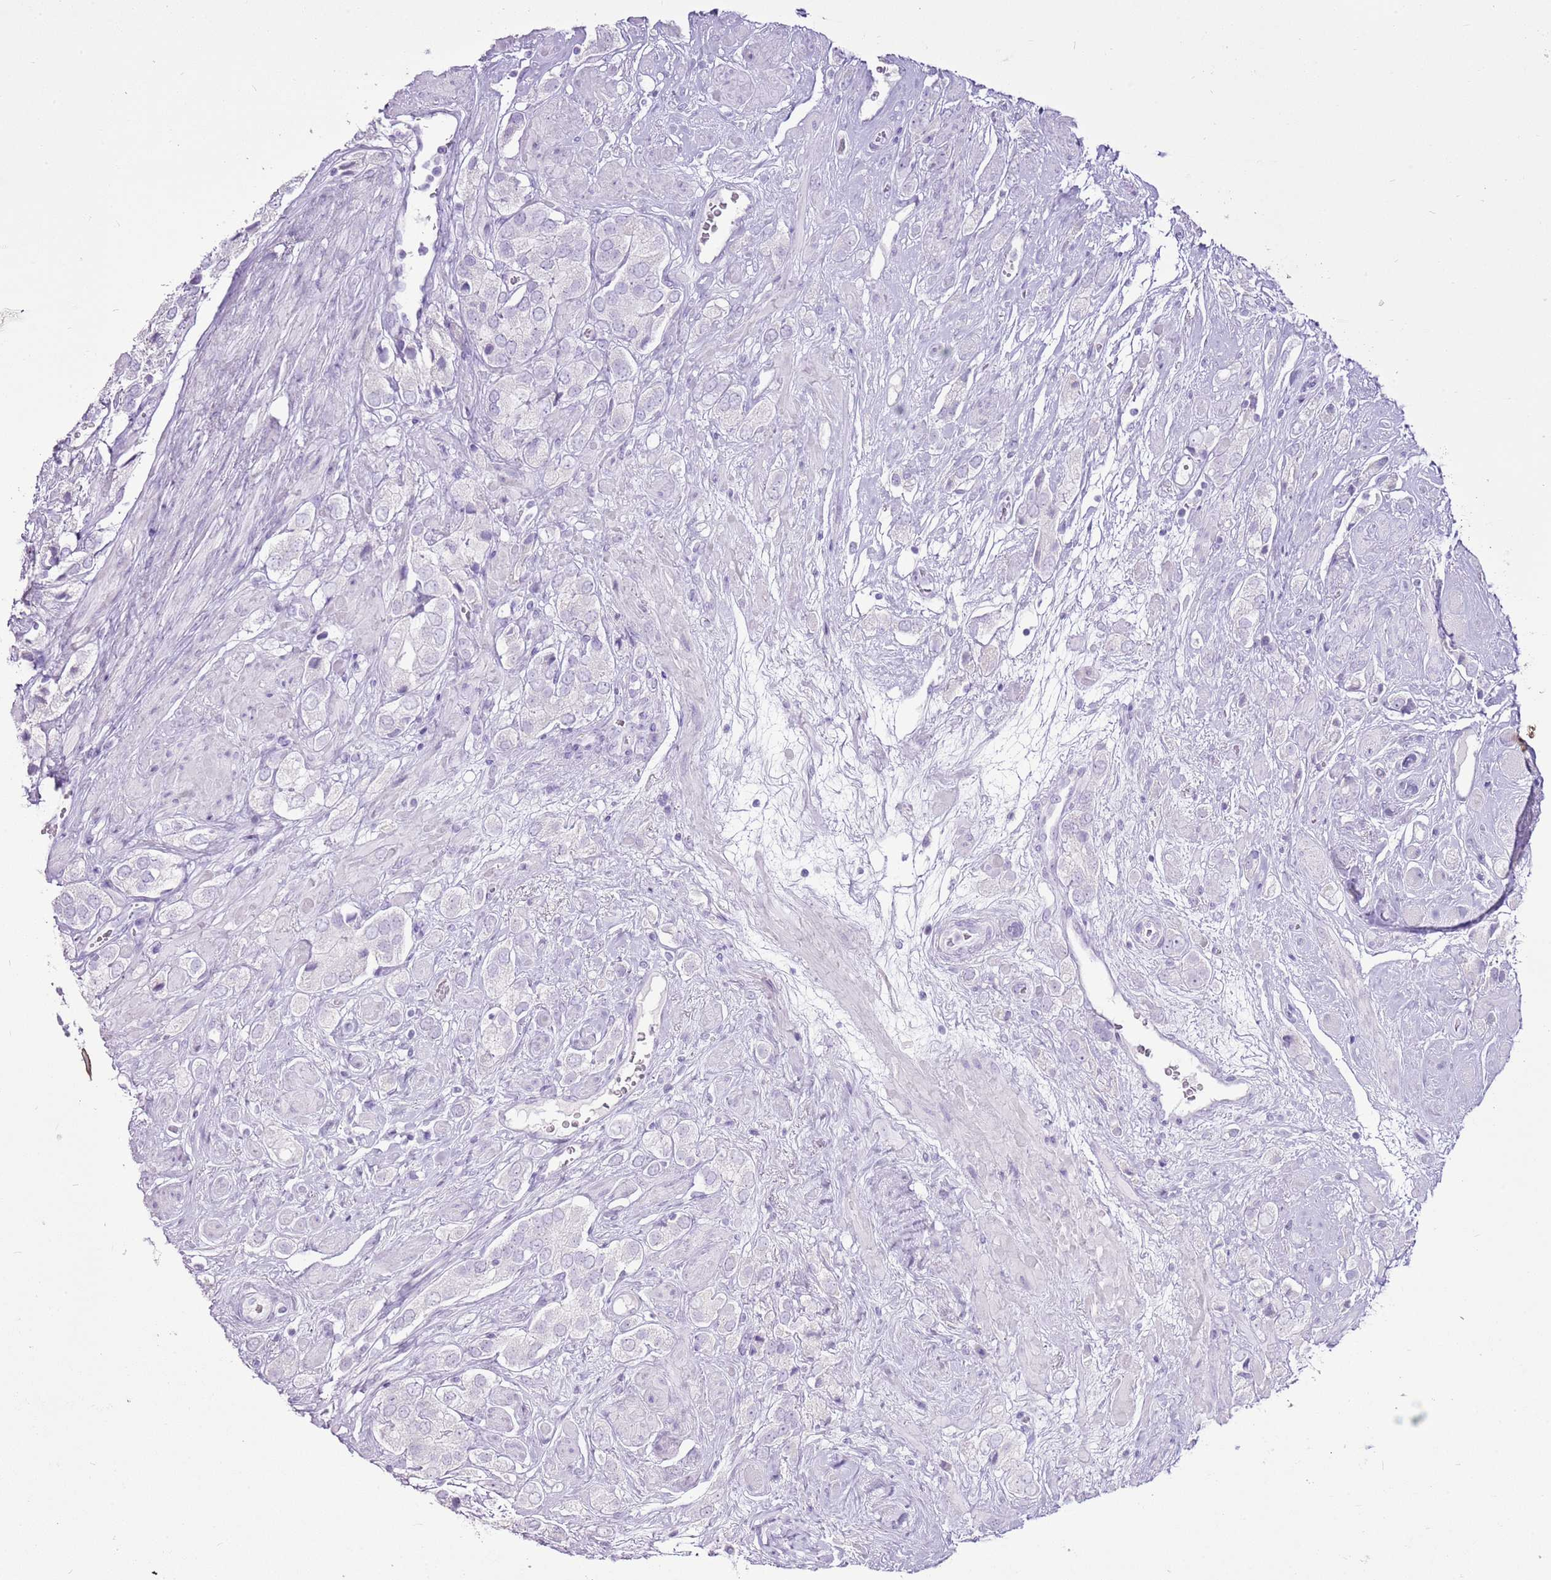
{"staining": {"intensity": "negative", "quantity": "none", "location": "none"}, "tissue": "prostate cancer", "cell_type": "Tumor cells", "image_type": "cancer", "snomed": [{"axis": "morphology", "description": "Adenocarcinoma, High grade"}, {"axis": "topography", "description": "Prostate and seminal vesicle, NOS"}], "caption": "The photomicrograph reveals no significant staining in tumor cells of adenocarcinoma (high-grade) (prostate).", "gene": "CNFN", "patient": {"sex": "male", "age": 64}}